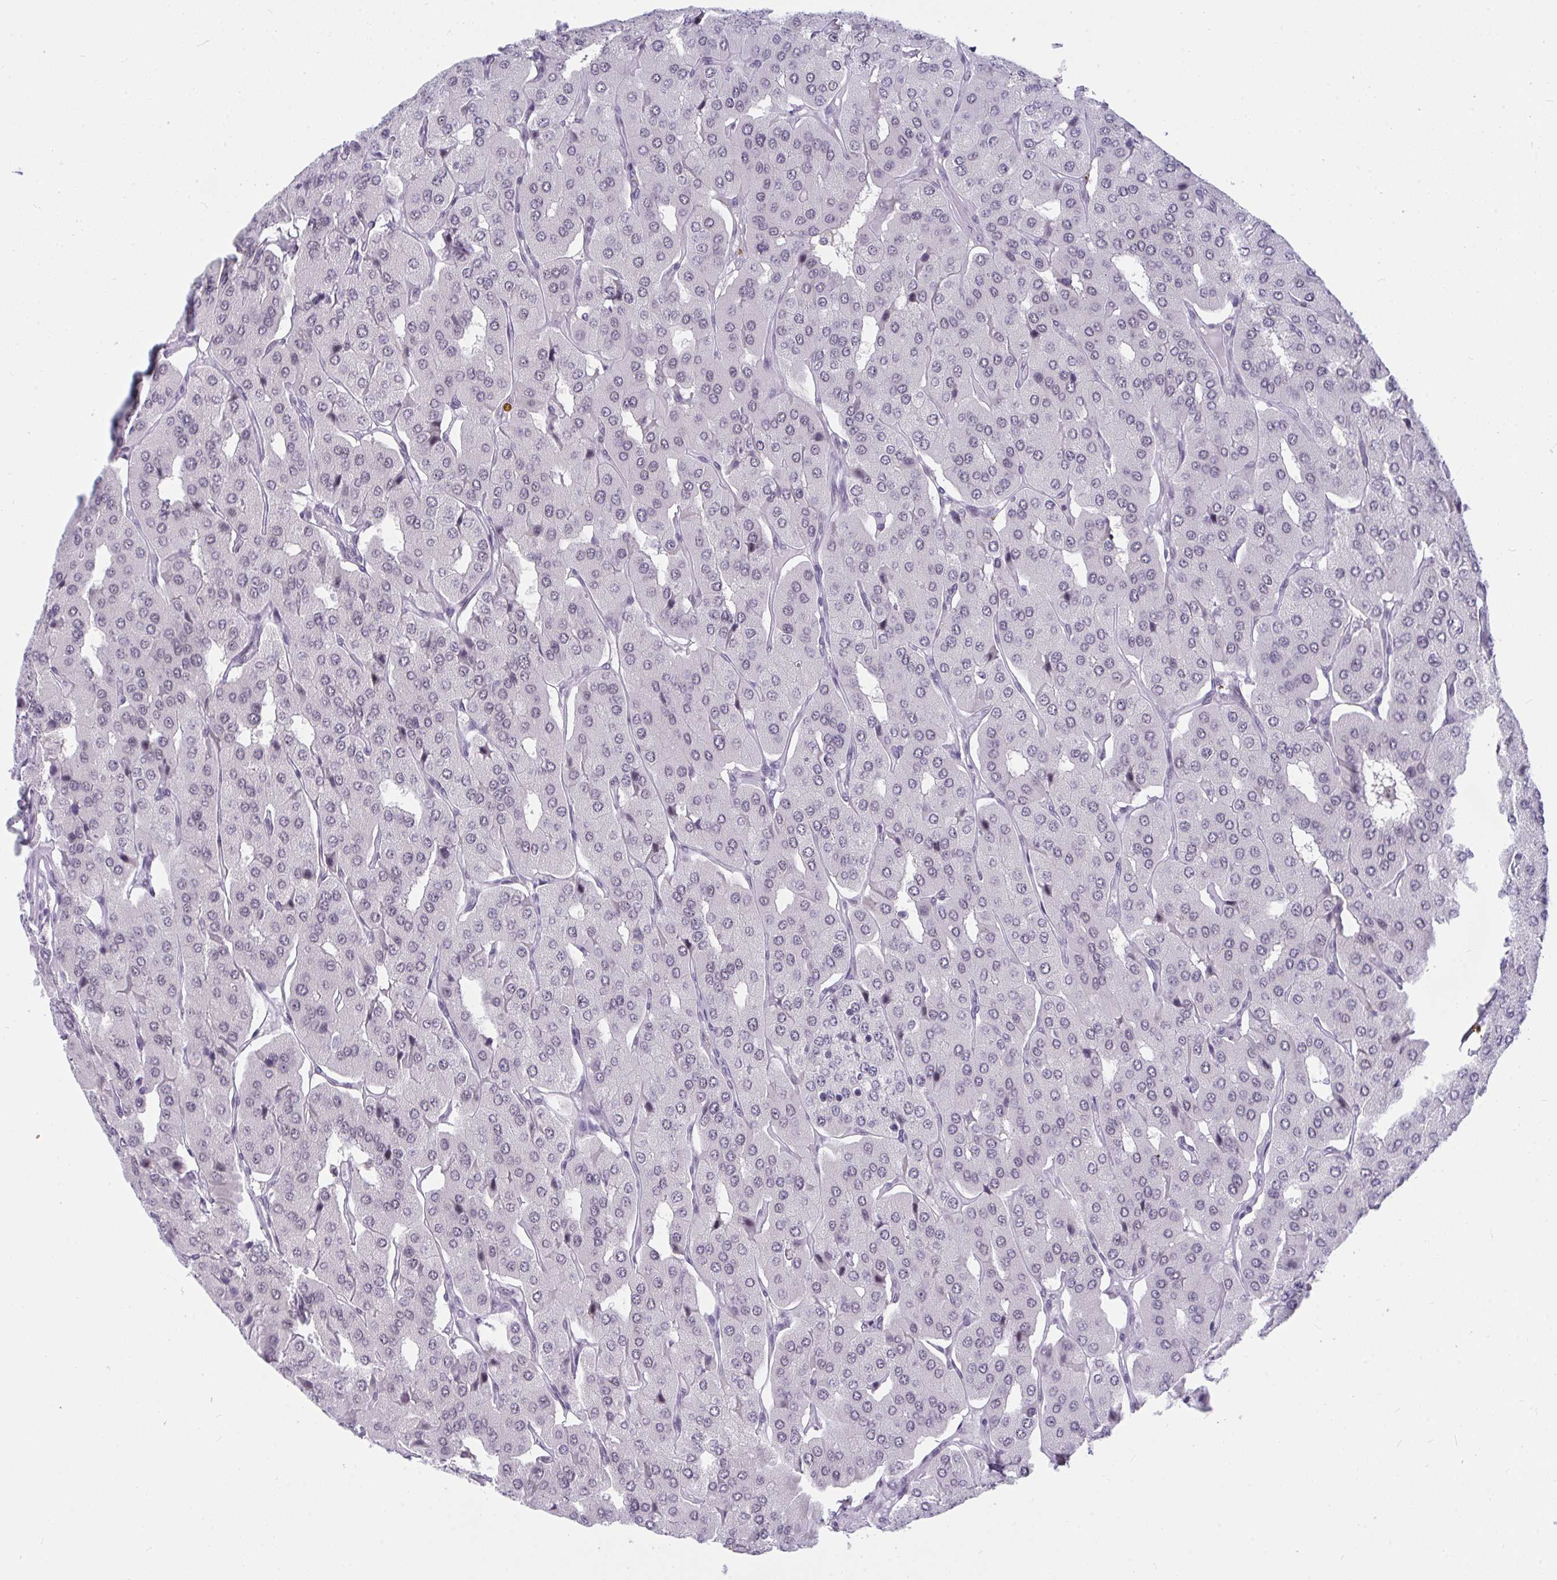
{"staining": {"intensity": "negative", "quantity": "none", "location": "none"}, "tissue": "parathyroid gland", "cell_type": "Glandular cells", "image_type": "normal", "snomed": [{"axis": "morphology", "description": "Normal tissue, NOS"}, {"axis": "morphology", "description": "Adenoma, NOS"}, {"axis": "topography", "description": "Parathyroid gland"}], "caption": "Protein analysis of normal parathyroid gland displays no significant staining in glandular cells.", "gene": "PRR14", "patient": {"sex": "female", "age": 86}}